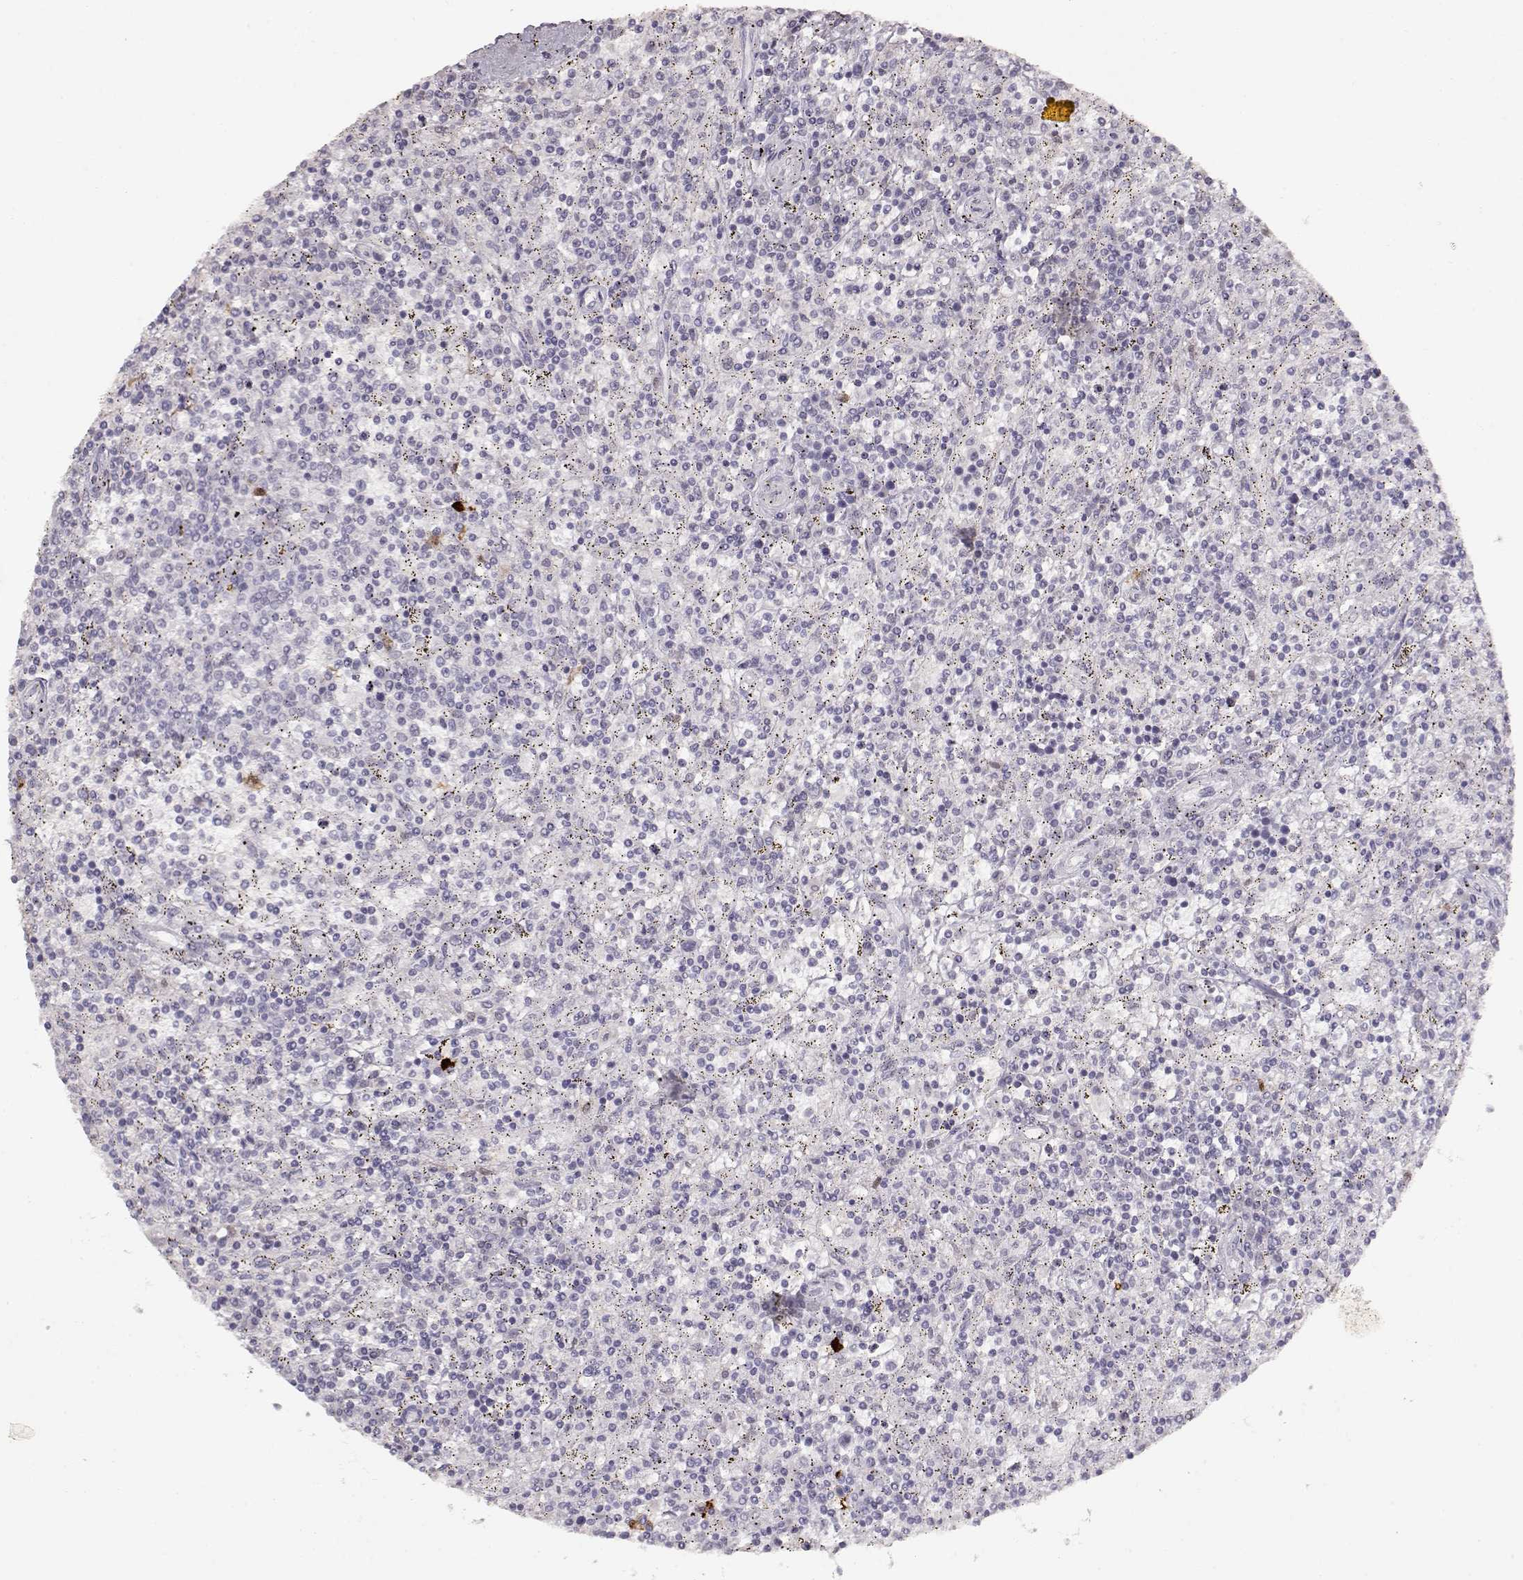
{"staining": {"intensity": "negative", "quantity": "none", "location": "none"}, "tissue": "lymphoma", "cell_type": "Tumor cells", "image_type": "cancer", "snomed": [{"axis": "morphology", "description": "Malignant lymphoma, non-Hodgkin's type, Low grade"}, {"axis": "topography", "description": "Spleen"}], "caption": "Immunohistochemistry (IHC) photomicrograph of neoplastic tissue: human low-grade malignant lymphoma, non-Hodgkin's type stained with DAB shows no significant protein staining in tumor cells. (DAB immunohistochemistry with hematoxylin counter stain).", "gene": "S100B", "patient": {"sex": "male", "age": 62}}